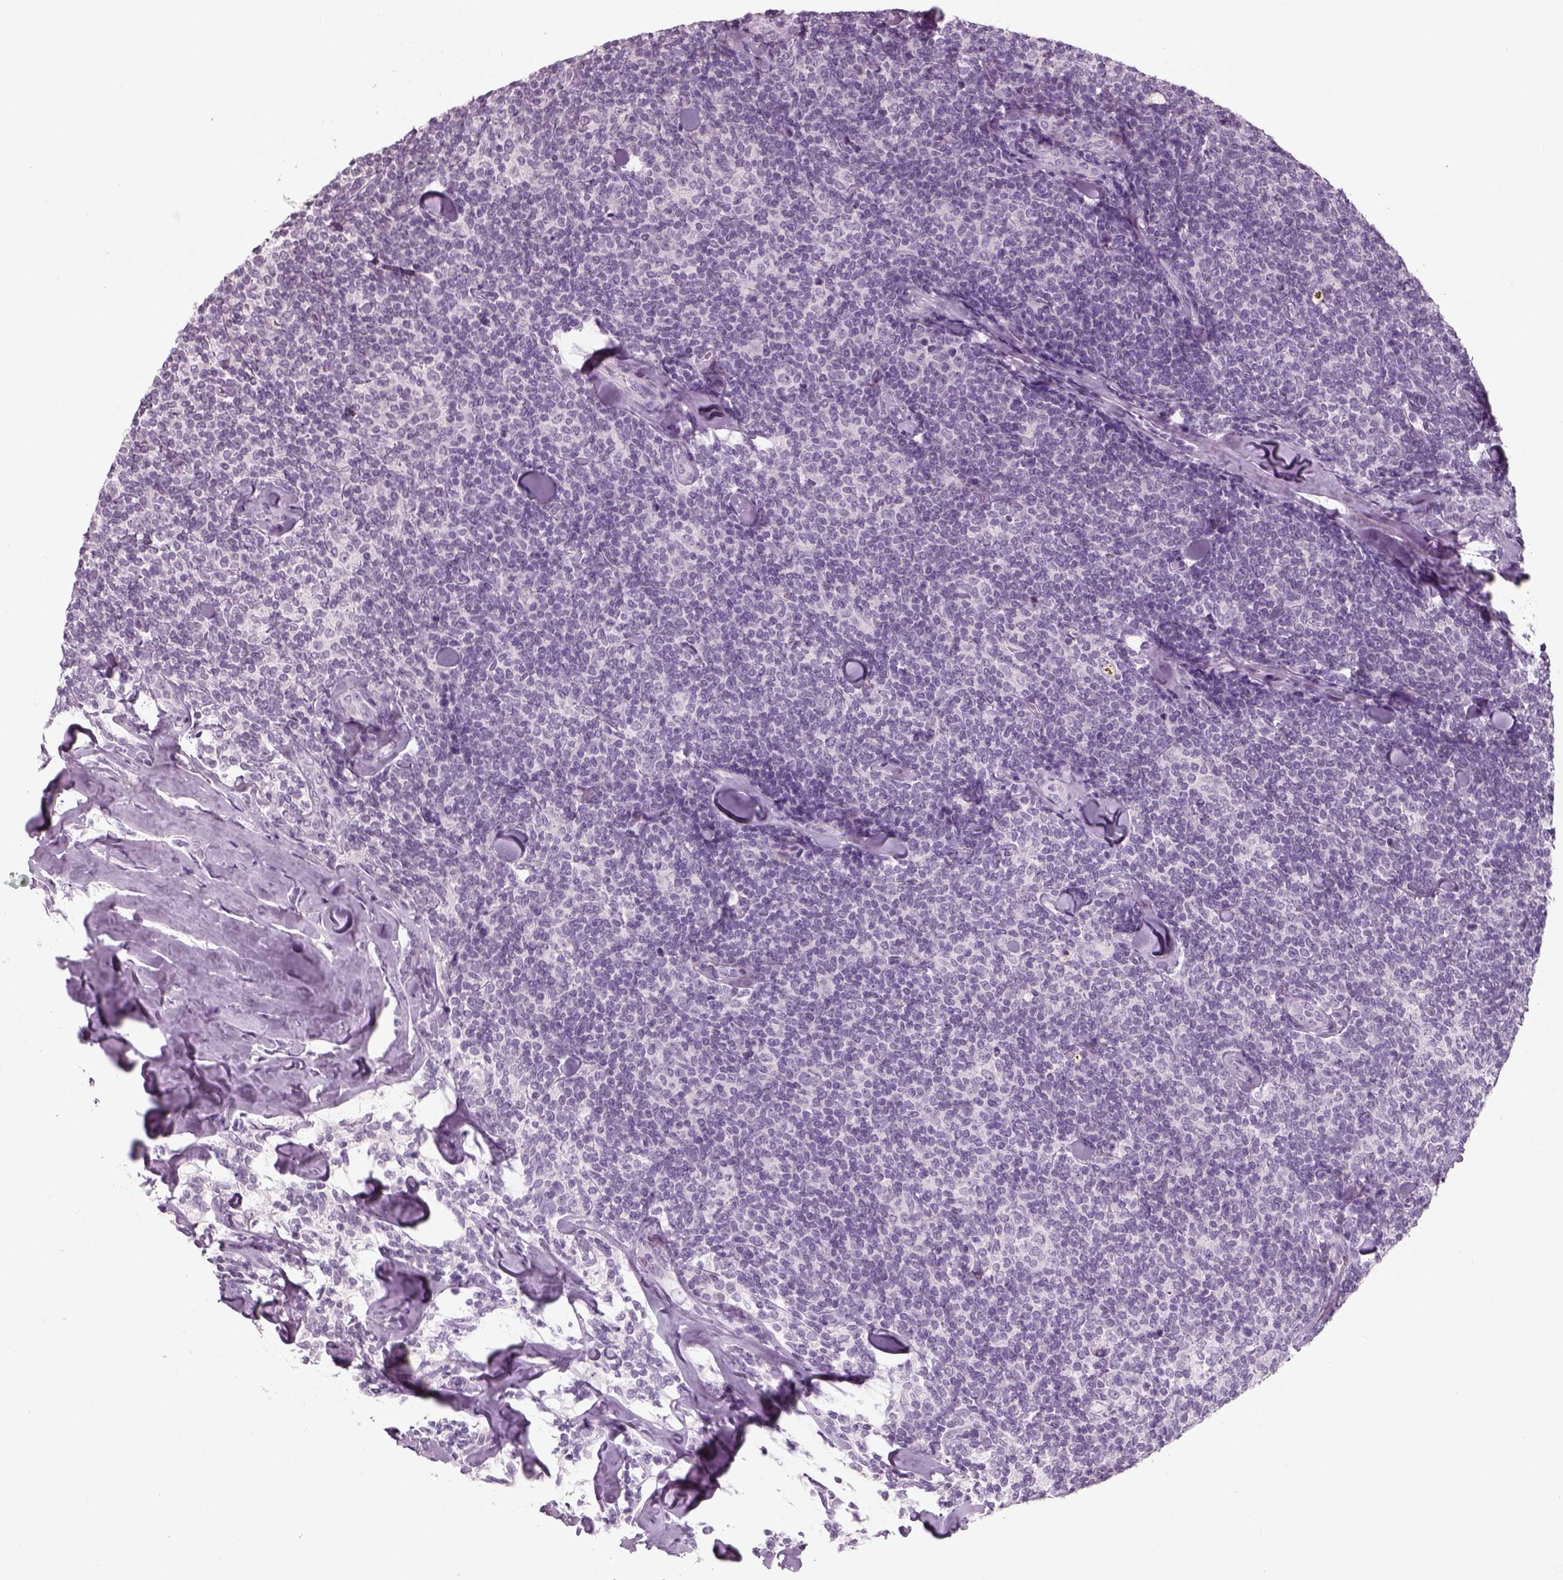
{"staining": {"intensity": "negative", "quantity": "none", "location": "none"}, "tissue": "lymphoma", "cell_type": "Tumor cells", "image_type": "cancer", "snomed": [{"axis": "morphology", "description": "Malignant lymphoma, non-Hodgkin's type, Low grade"}, {"axis": "topography", "description": "Lymph node"}], "caption": "DAB (3,3'-diaminobenzidine) immunohistochemical staining of human lymphoma displays no significant staining in tumor cells.", "gene": "SLC6A2", "patient": {"sex": "female", "age": 56}}